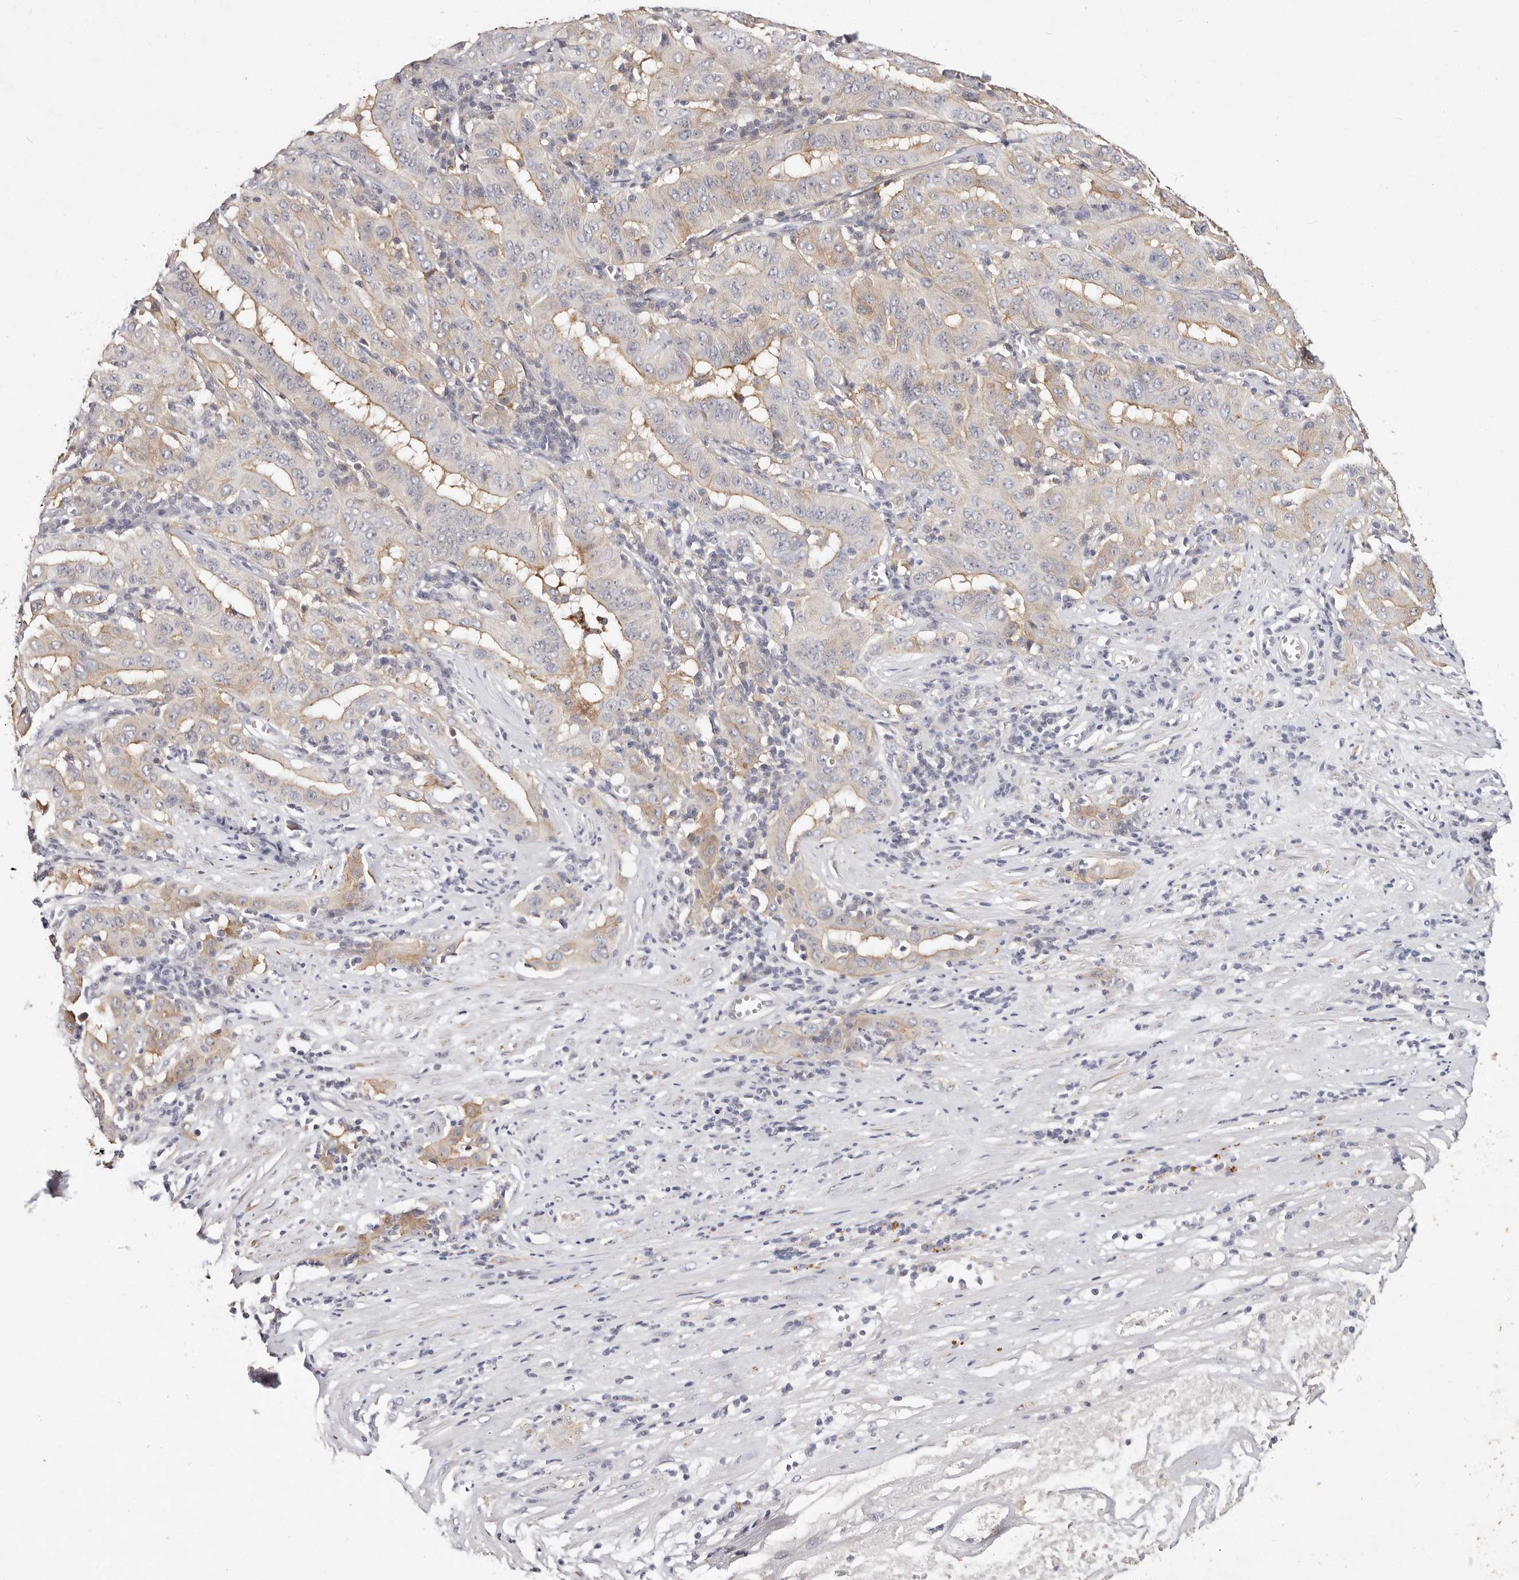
{"staining": {"intensity": "weak", "quantity": "<25%", "location": "cytoplasmic/membranous"}, "tissue": "pancreatic cancer", "cell_type": "Tumor cells", "image_type": "cancer", "snomed": [{"axis": "morphology", "description": "Adenocarcinoma, NOS"}, {"axis": "topography", "description": "Pancreas"}], "caption": "Tumor cells show no significant protein positivity in pancreatic cancer.", "gene": "MRPS33", "patient": {"sex": "male", "age": 63}}